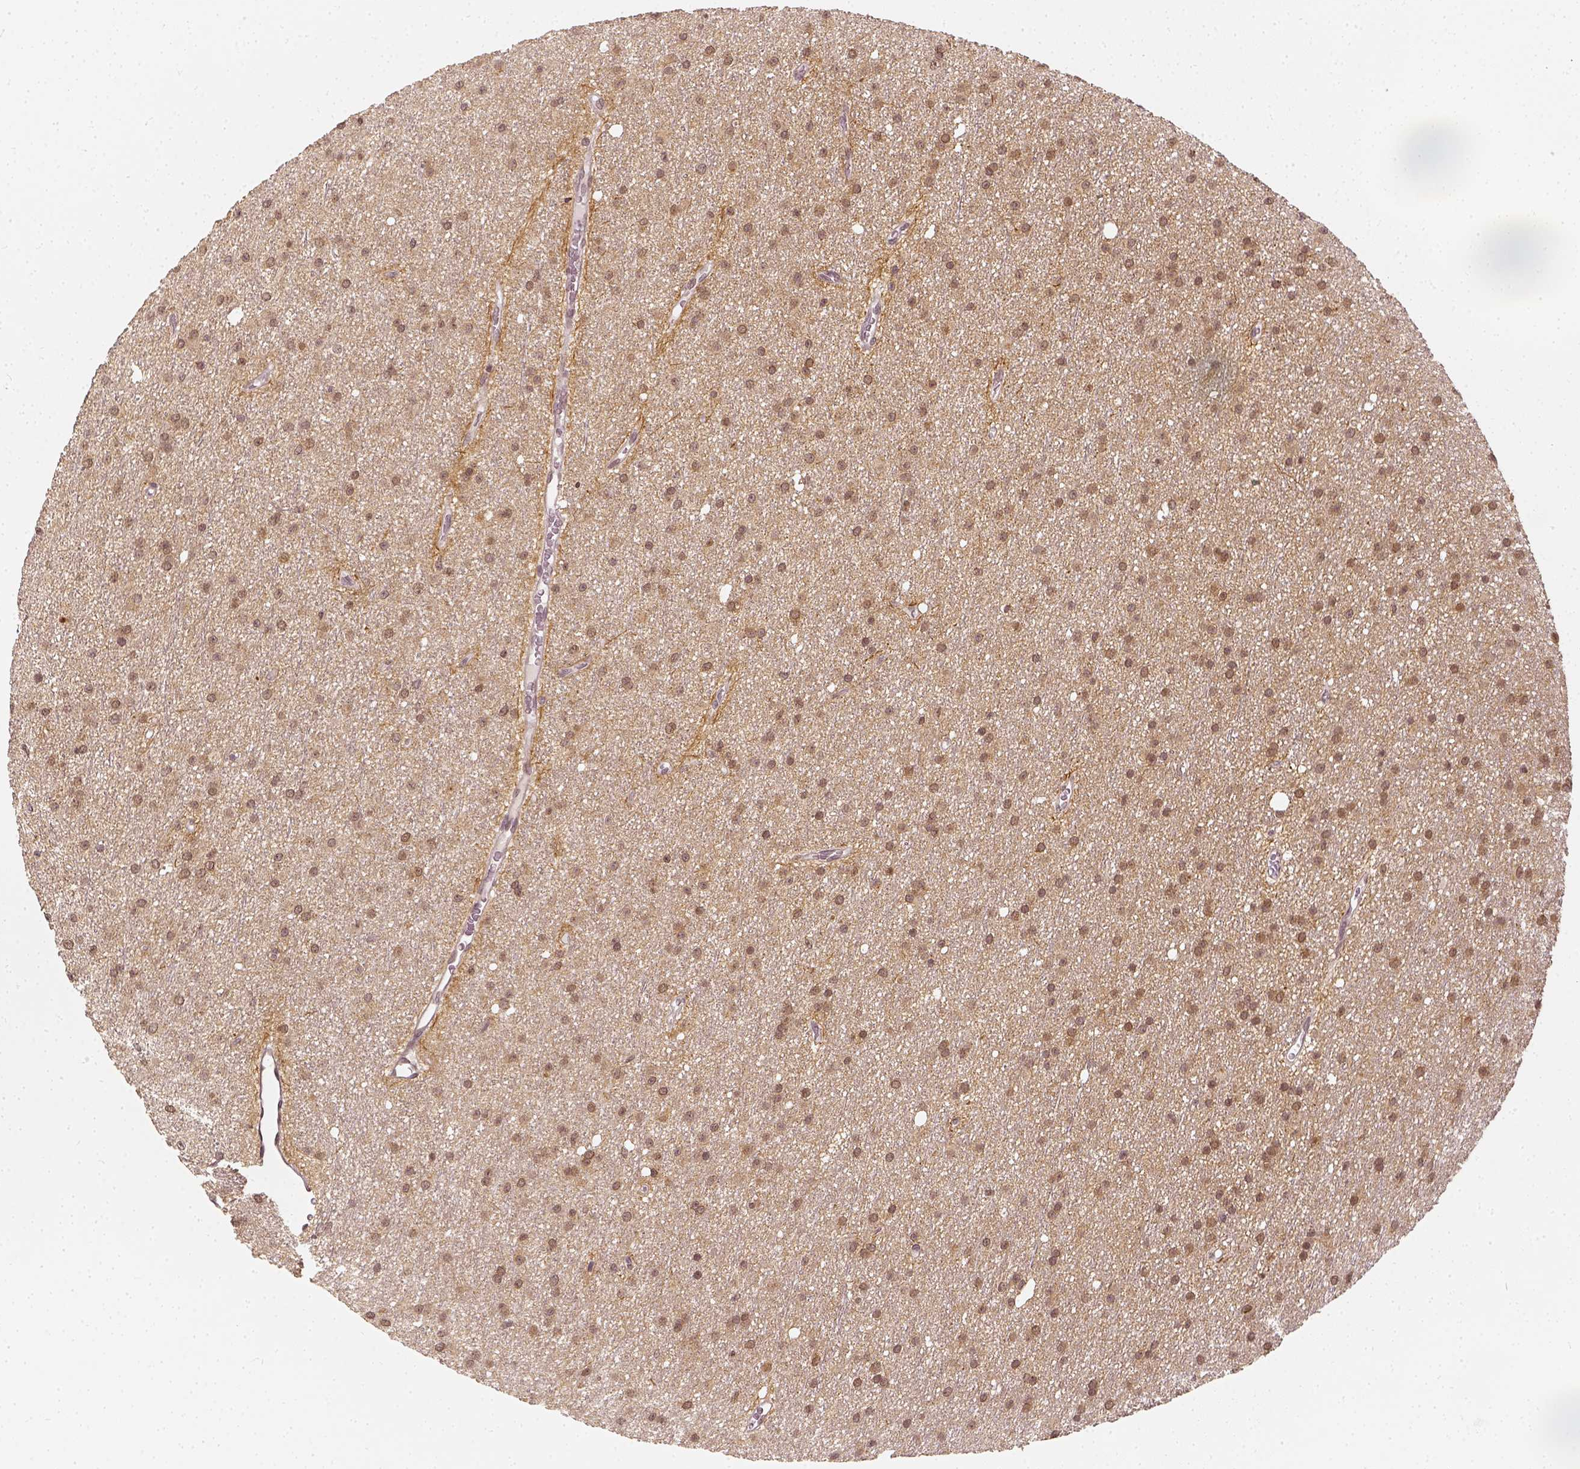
{"staining": {"intensity": "weak", "quantity": "25%-75%", "location": "nuclear"}, "tissue": "glioma", "cell_type": "Tumor cells", "image_type": "cancer", "snomed": [{"axis": "morphology", "description": "Glioma, malignant, Low grade"}, {"axis": "topography", "description": "Brain"}], "caption": "Glioma tissue shows weak nuclear positivity in approximately 25%-75% of tumor cells", "gene": "ZMAT3", "patient": {"sex": "male", "age": 27}}